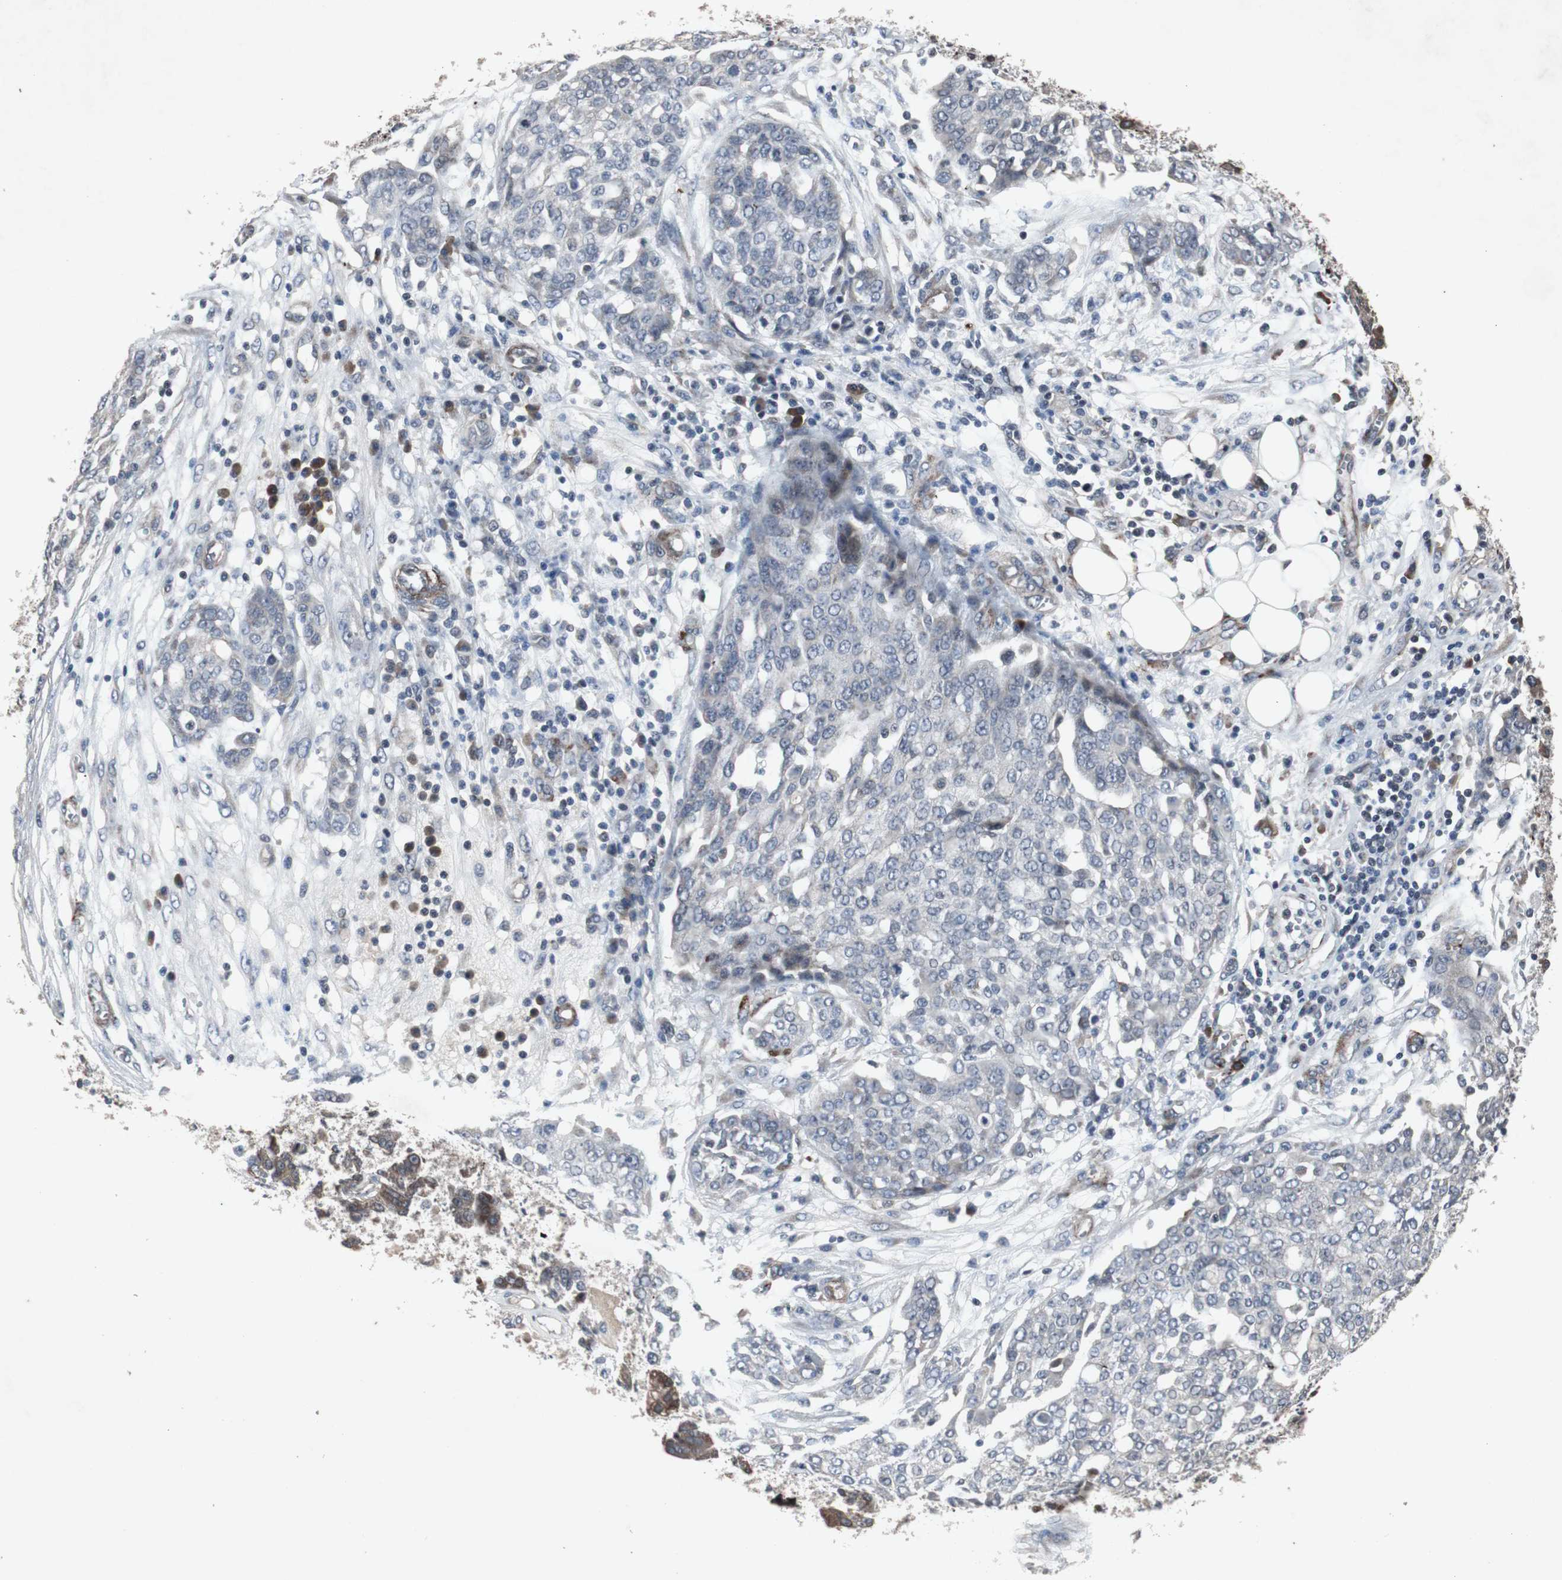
{"staining": {"intensity": "negative", "quantity": "none", "location": "none"}, "tissue": "ovarian cancer", "cell_type": "Tumor cells", "image_type": "cancer", "snomed": [{"axis": "morphology", "description": "Cystadenocarcinoma, serous, NOS"}, {"axis": "topography", "description": "Soft tissue"}, {"axis": "topography", "description": "Ovary"}], "caption": "A histopathology image of ovarian cancer stained for a protein reveals no brown staining in tumor cells.", "gene": "CRADD", "patient": {"sex": "female", "age": 57}}